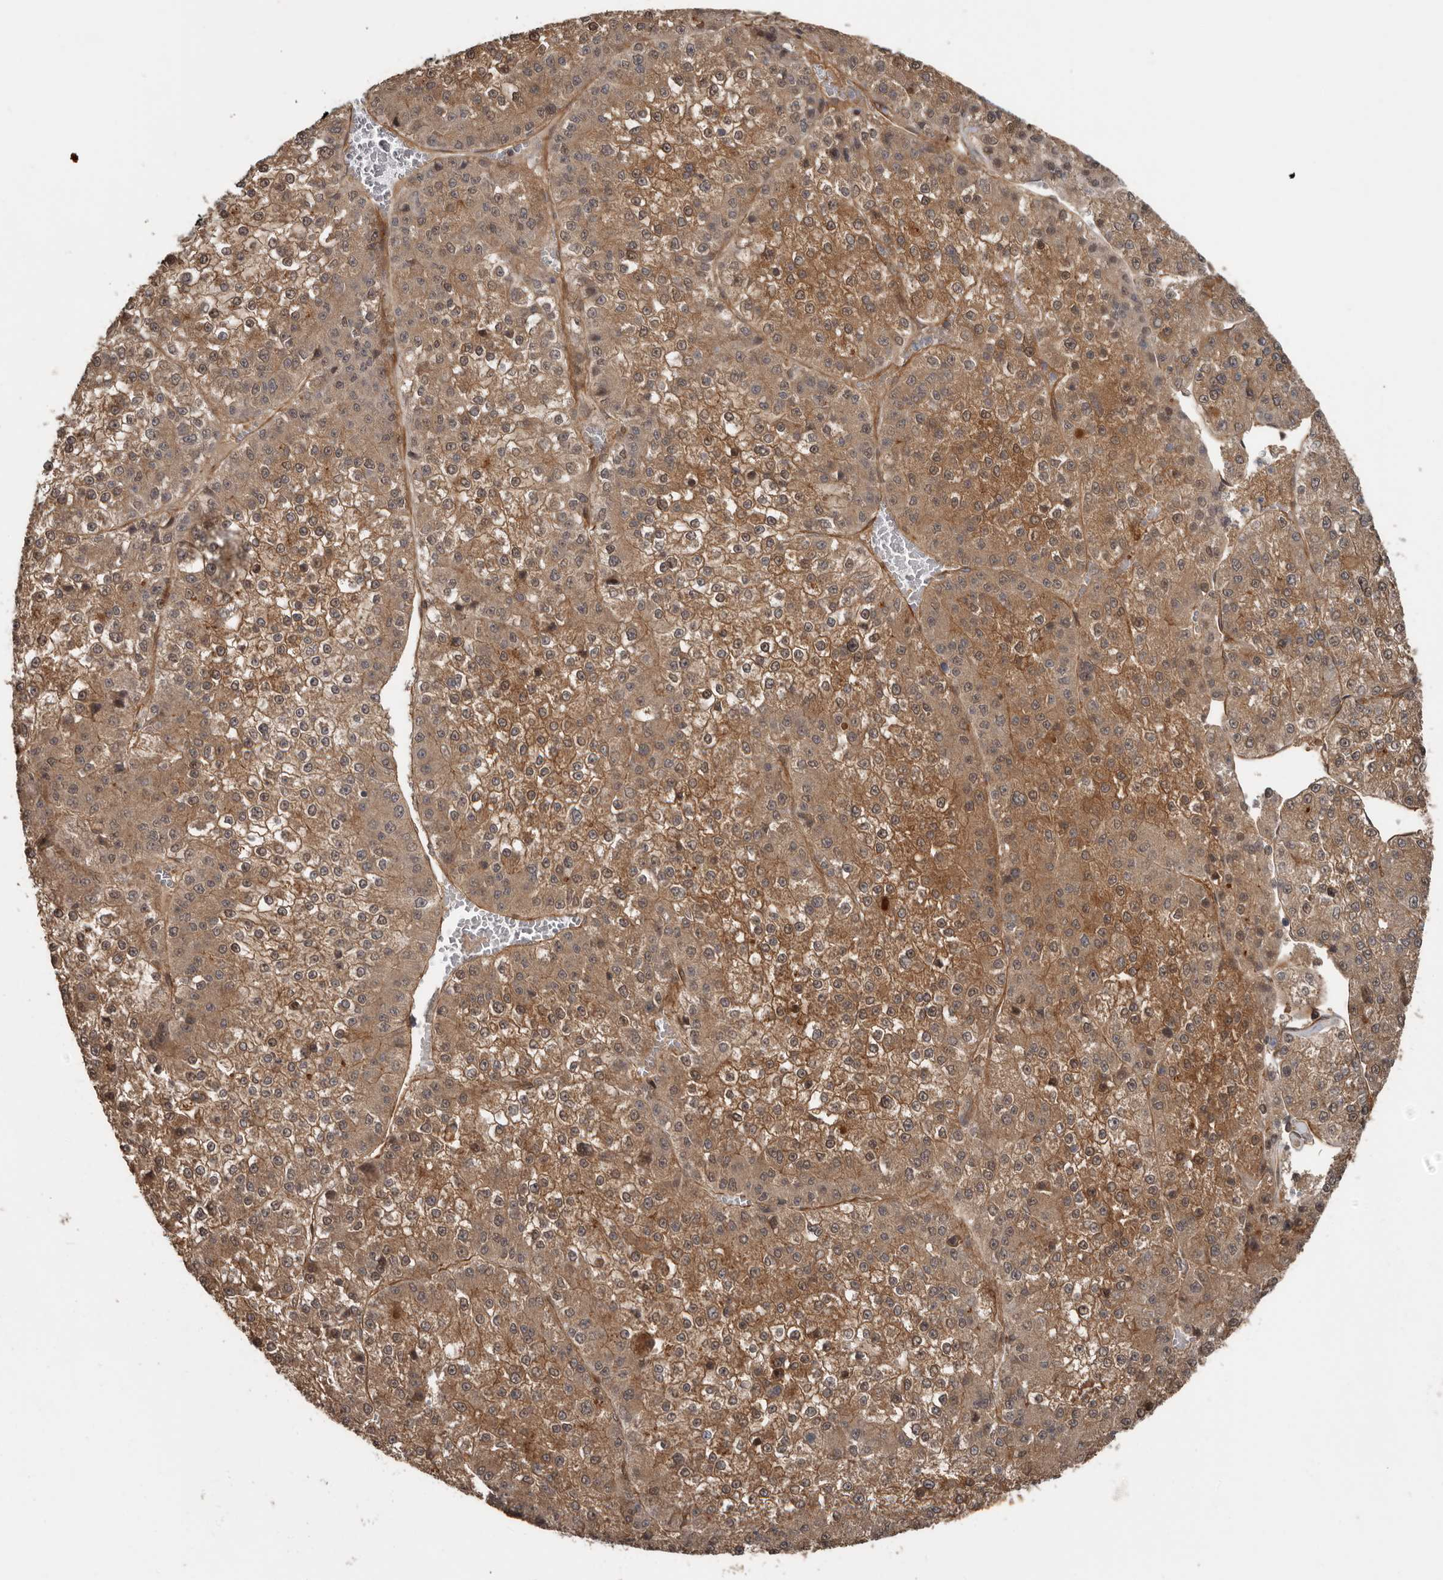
{"staining": {"intensity": "moderate", "quantity": ">75%", "location": "cytoplasmic/membranous"}, "tissue": "liver cancer", "cell_type": "Tumor cells", "image_type": "cancer", "snomed": [{"axis": "morphology", "description": "Carcinoma, Hepatocellular, NOS"}, {"axis": "topography", "description": "Liver"}], "caption": "Liver hepatocellular carcinoma was stained to show a protein in brown. There is medium levels of moderate cytoplasmic/membranous positivity in about >75% of tumor cells. The staining was performed using DAB, with brown indicating positive protein expression. Nuclei are stained blue with hematoxylin.", "gene": "EXOC3L1", "patient": {"sex": "female", "age": 73}}